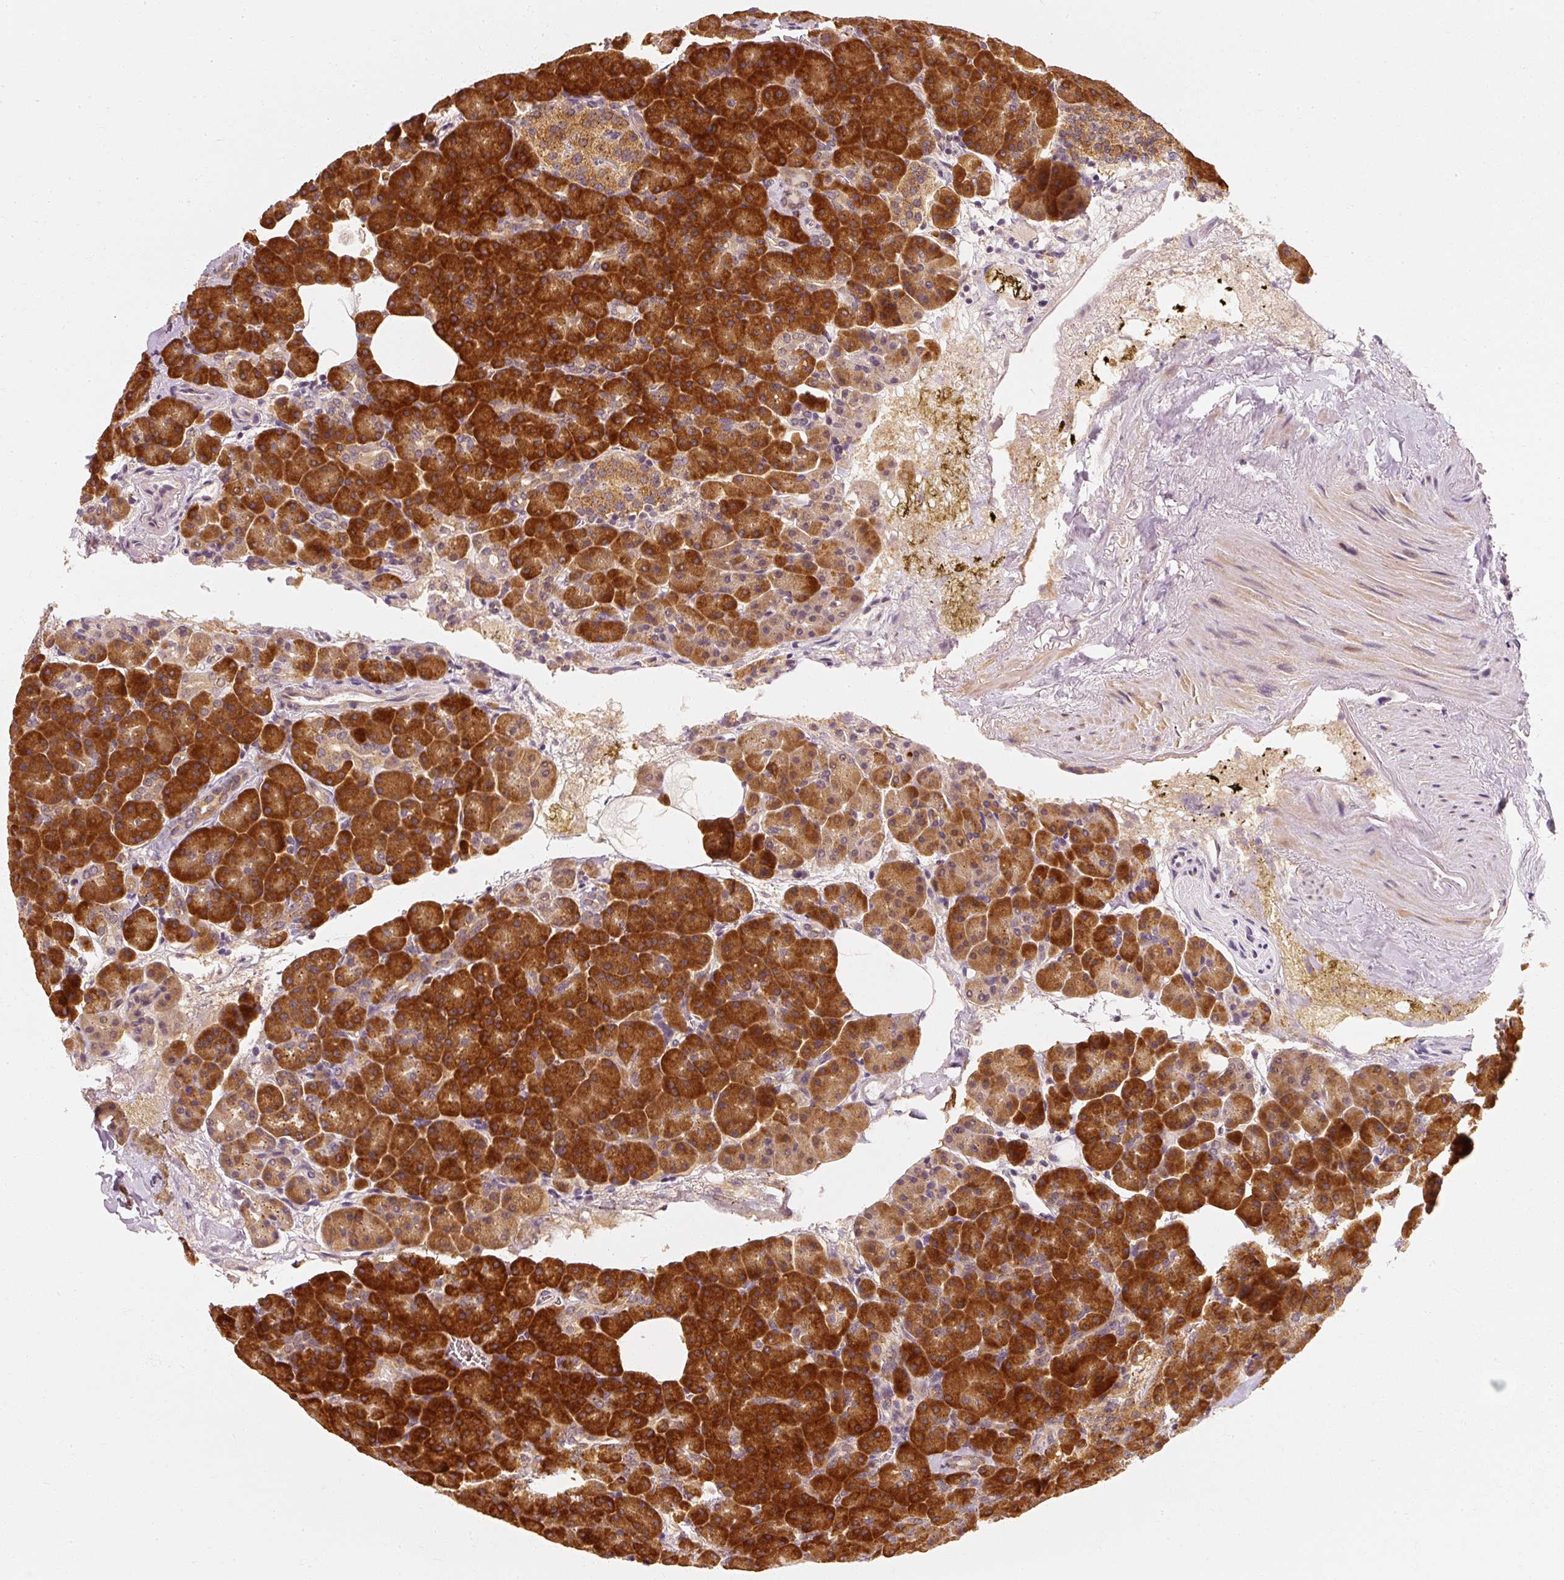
{"staining": {"intensity": "strong", "quantity": ">75%", "location": "cytoplasmic/membranous"}, "tissue": "pancreas", "cell_type": "Exocrine glandular cells", "image_type": "normal", "snomed": [{"axis": "morphology", "description": "Normal tissue, NOS"}, {"axis": "topography", "description": "Pancreas"}], "caption": "Exocrine glandular cells show high levels of strong cytoplasmic/membranous expression in about >75% of cells in unremarkable human pancreas.", "gene": "EEF1A1", "patient": {"sex": "female", "age": 74}}